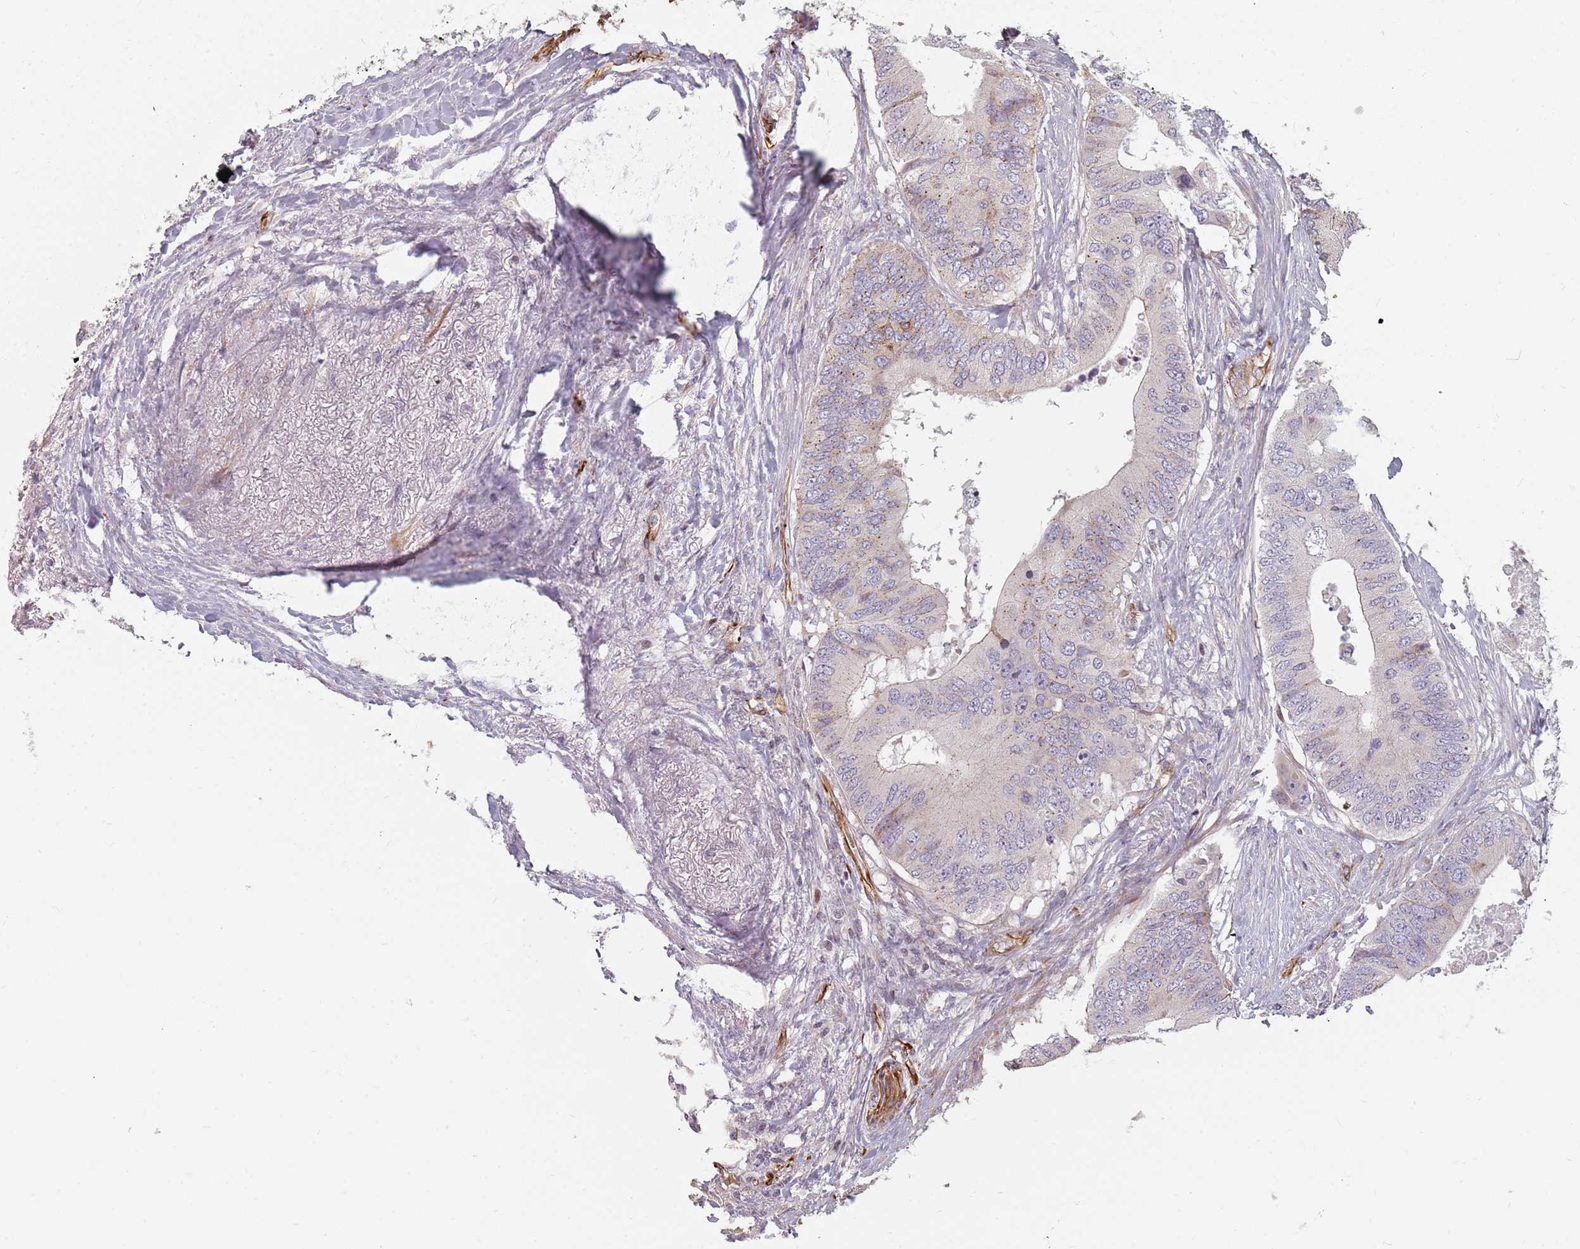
{"staining": {"intensity": "negative", "quantity": "none", "location": "none"}, "tissue": "colorectal cancer", "cell_type": "Tumor cells", "image_type": "cancer", "snomed": [{"axis": "morphology", "description": "Adenocarcinoma, NOS"}, {"axis": "topography", "description": "Colon"}], "caption": "This is a micrograph of immunohistochemistry (IHC) staining of colorectal cancer, which shows no expression in tumor cells.", "gene": "GAS2L3", "patient": {"sex": "male", "age": 71}}